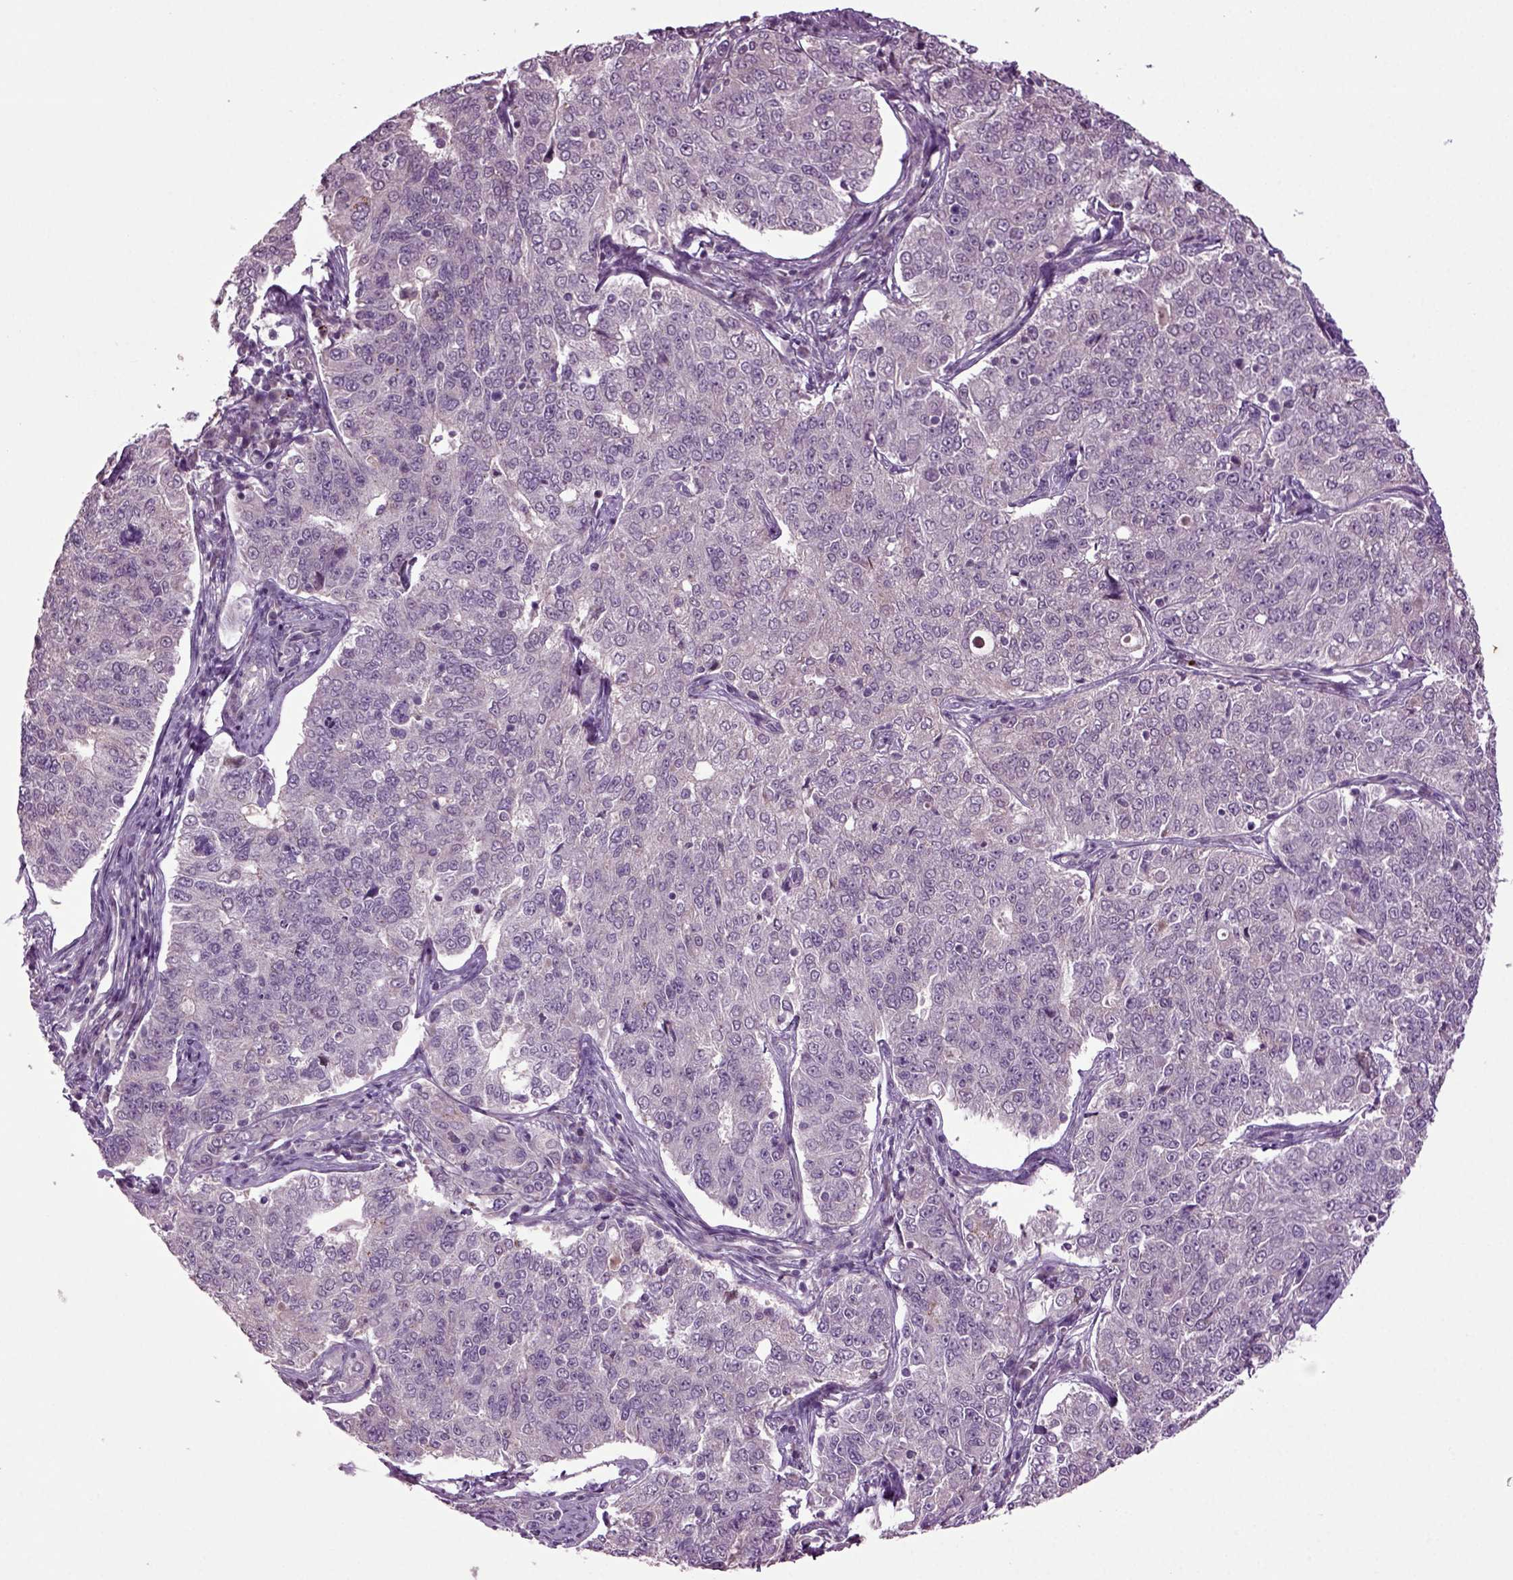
{"staining": {"intensity": "negative", "quantity": "none", "location": "none"}, "tissue": "endometrial cancer", "cell_type": "Tumor cells", "image_type": "cancer", "snomed": [{"axis": "morphology", "description": "Adenocarcinoma, NOS"}, {"axis": "topography", "description": "Endometrium"}], "caption": "The histopathology image reveals no staining of tumor cells in endometrial adenocarcinoma. (Immunohistochemistry (ihc), brightfield microscopy, high magnification).", "gene": "SLC17A6", "patient": {"sex": "female", "age": 43}}